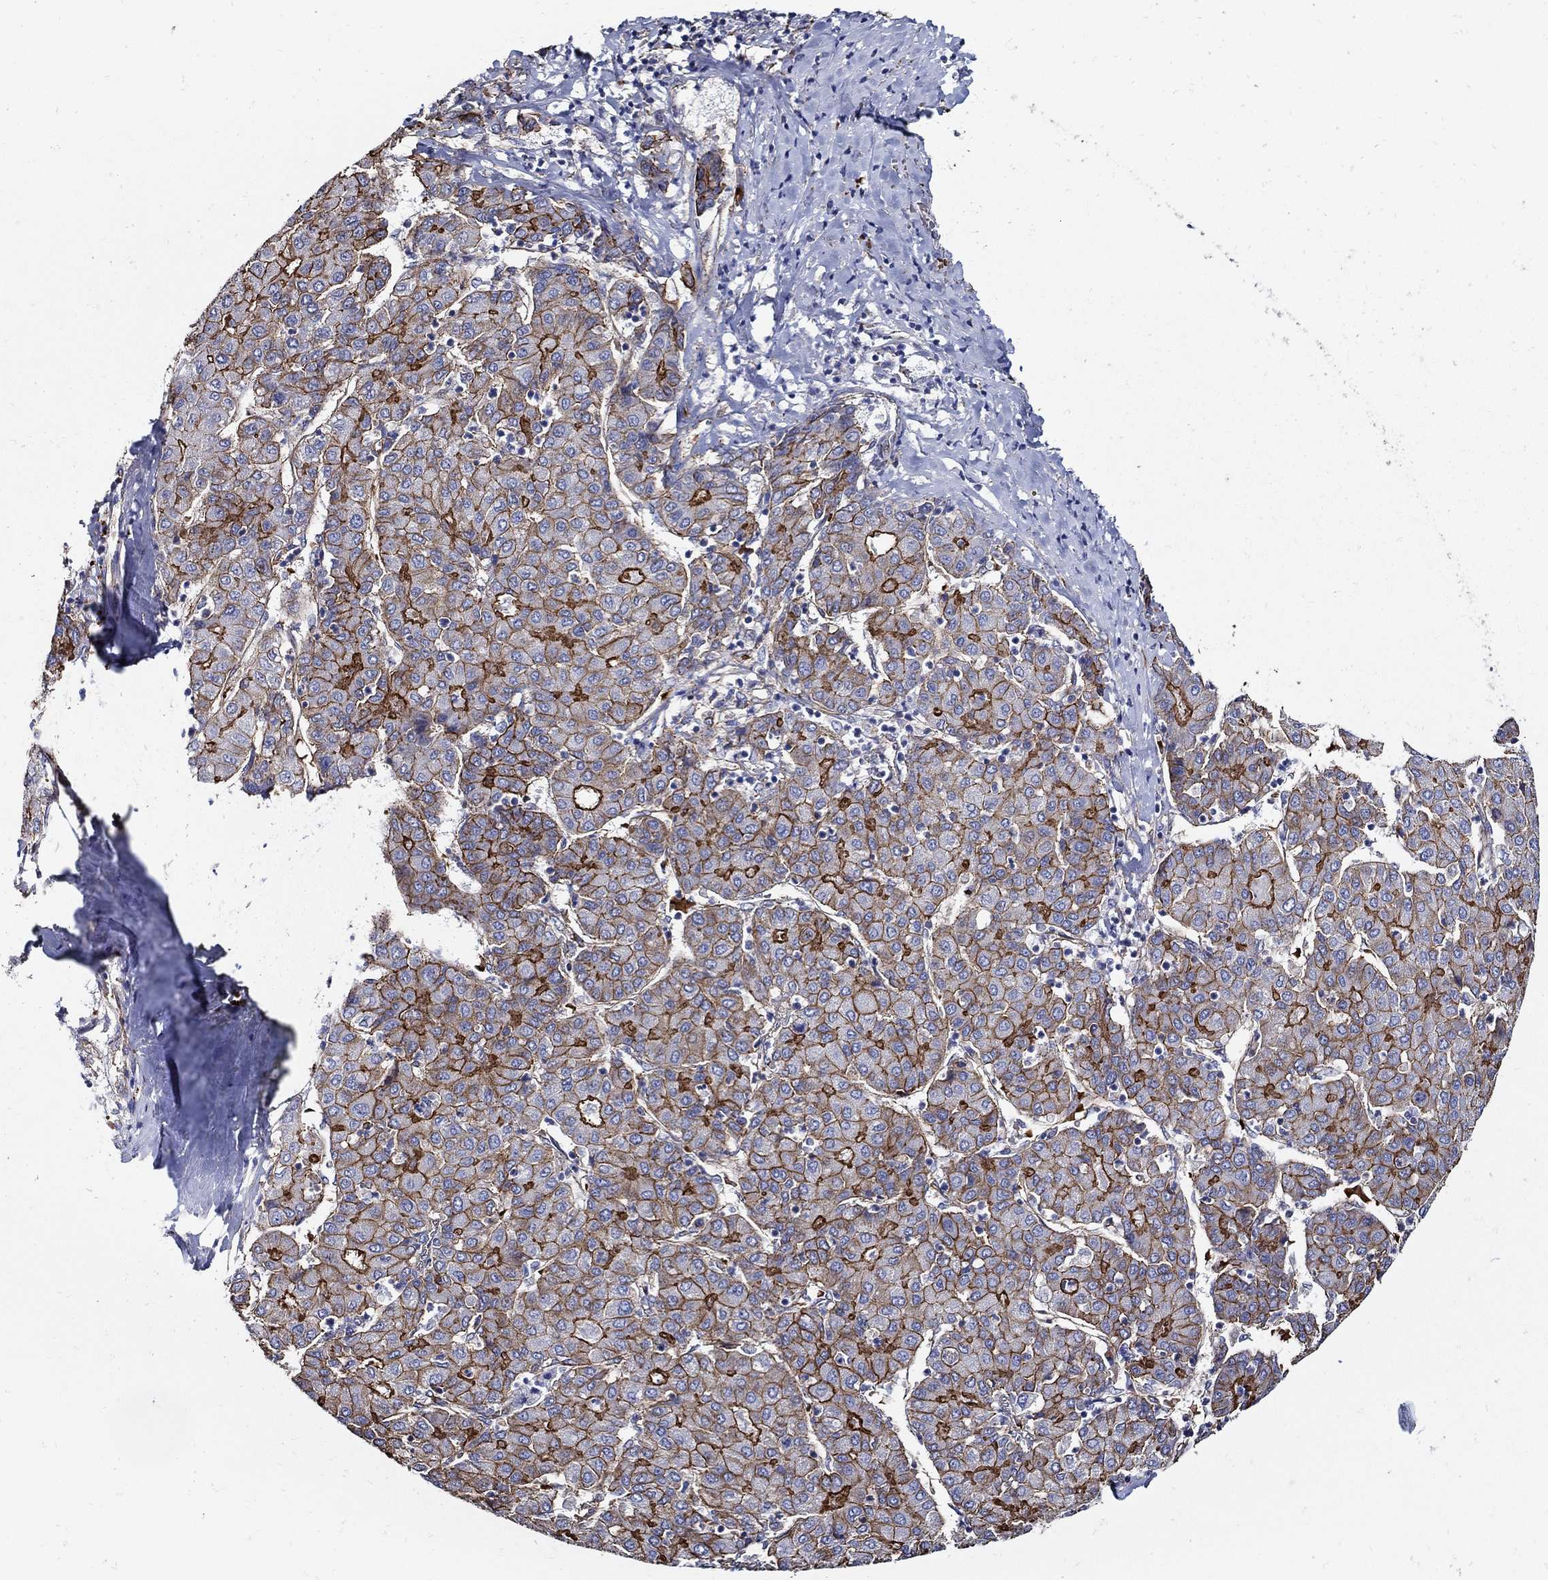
{"staining": {"intensity": "strong", "quantity": ">75%", "location": "cytoplasmic/membranous"}, "tissue": "liver cancer", "cell_type": "Tumor cells", "image_type": "cancer", "snomed": [{"axis": "morphology", "description": "Carcinoma, Hepatocellular, NOS"}, {"axis": "topography", "description": "Liver"}], "caption": "Strong cytoplasmic/membranous protein expression is identified in approximately >75% of tumor cells in liver cancer (hepatocellular carcinoma).", "gene": "APBB3", "patient": {"sex": "male", "age": 65}}